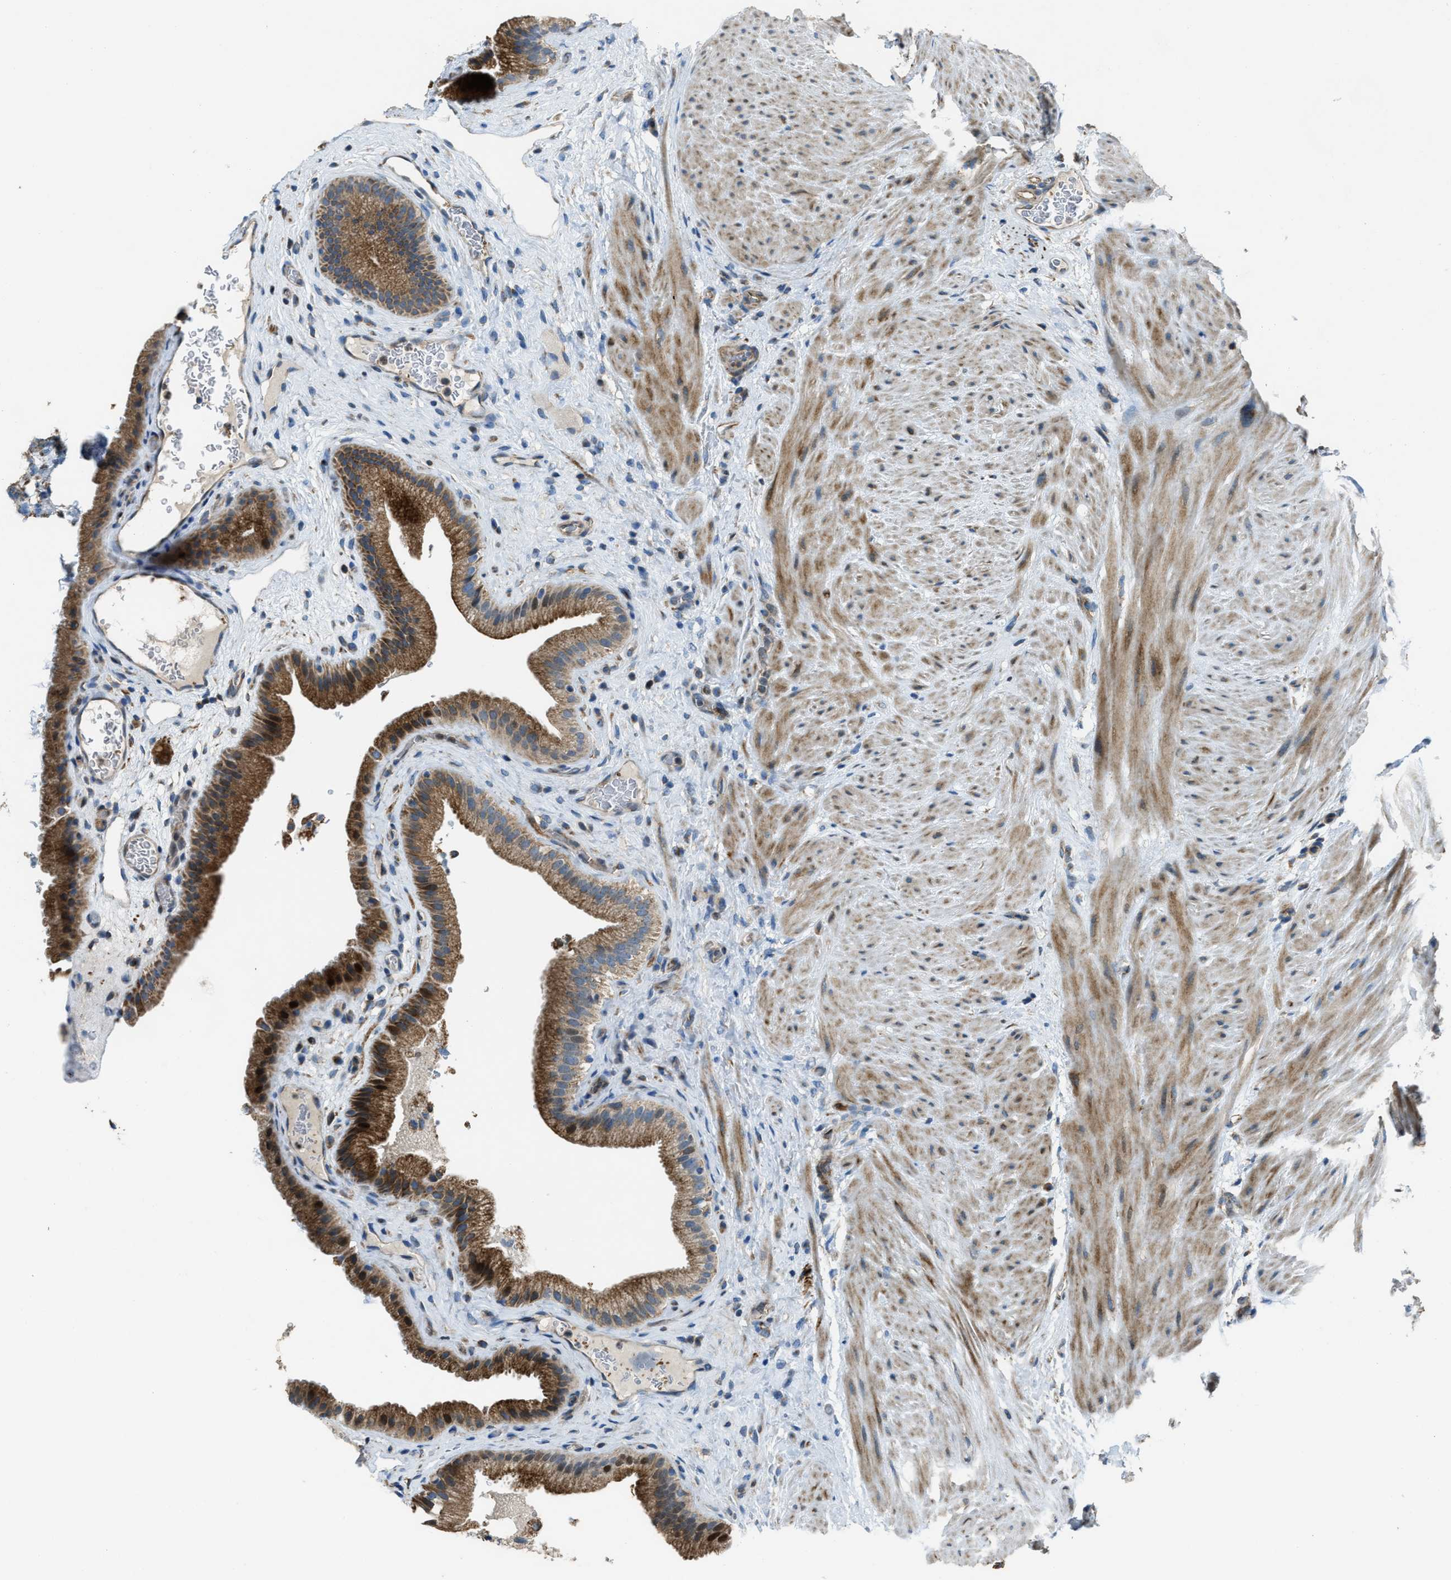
{"staining": {"intensity": "moderate", "quantity": ">75%", "location": "cytoplasmic/membranous"}, "tissue": "gallbladder", "cell_type": "Glandular cells", "image_type": "normal", "snomed": [{"axis": "morphology", "description": "Normal tissue, NOS"}, {"axis": "topography", "description": "Gallbladder"}], "caption": "Immunohistochemistry micrograph of normal gallbladder: gallbladder stained using immunohistochemistry demonstrates medium levels of moderate protein expression localized specifically in the cytoplasmic/membranous of glandular cells, appearing as a cytoplasmic/membranous brown color.", "gene": "SLC25A11", "patient": {"sex": "male", "age": 49}}